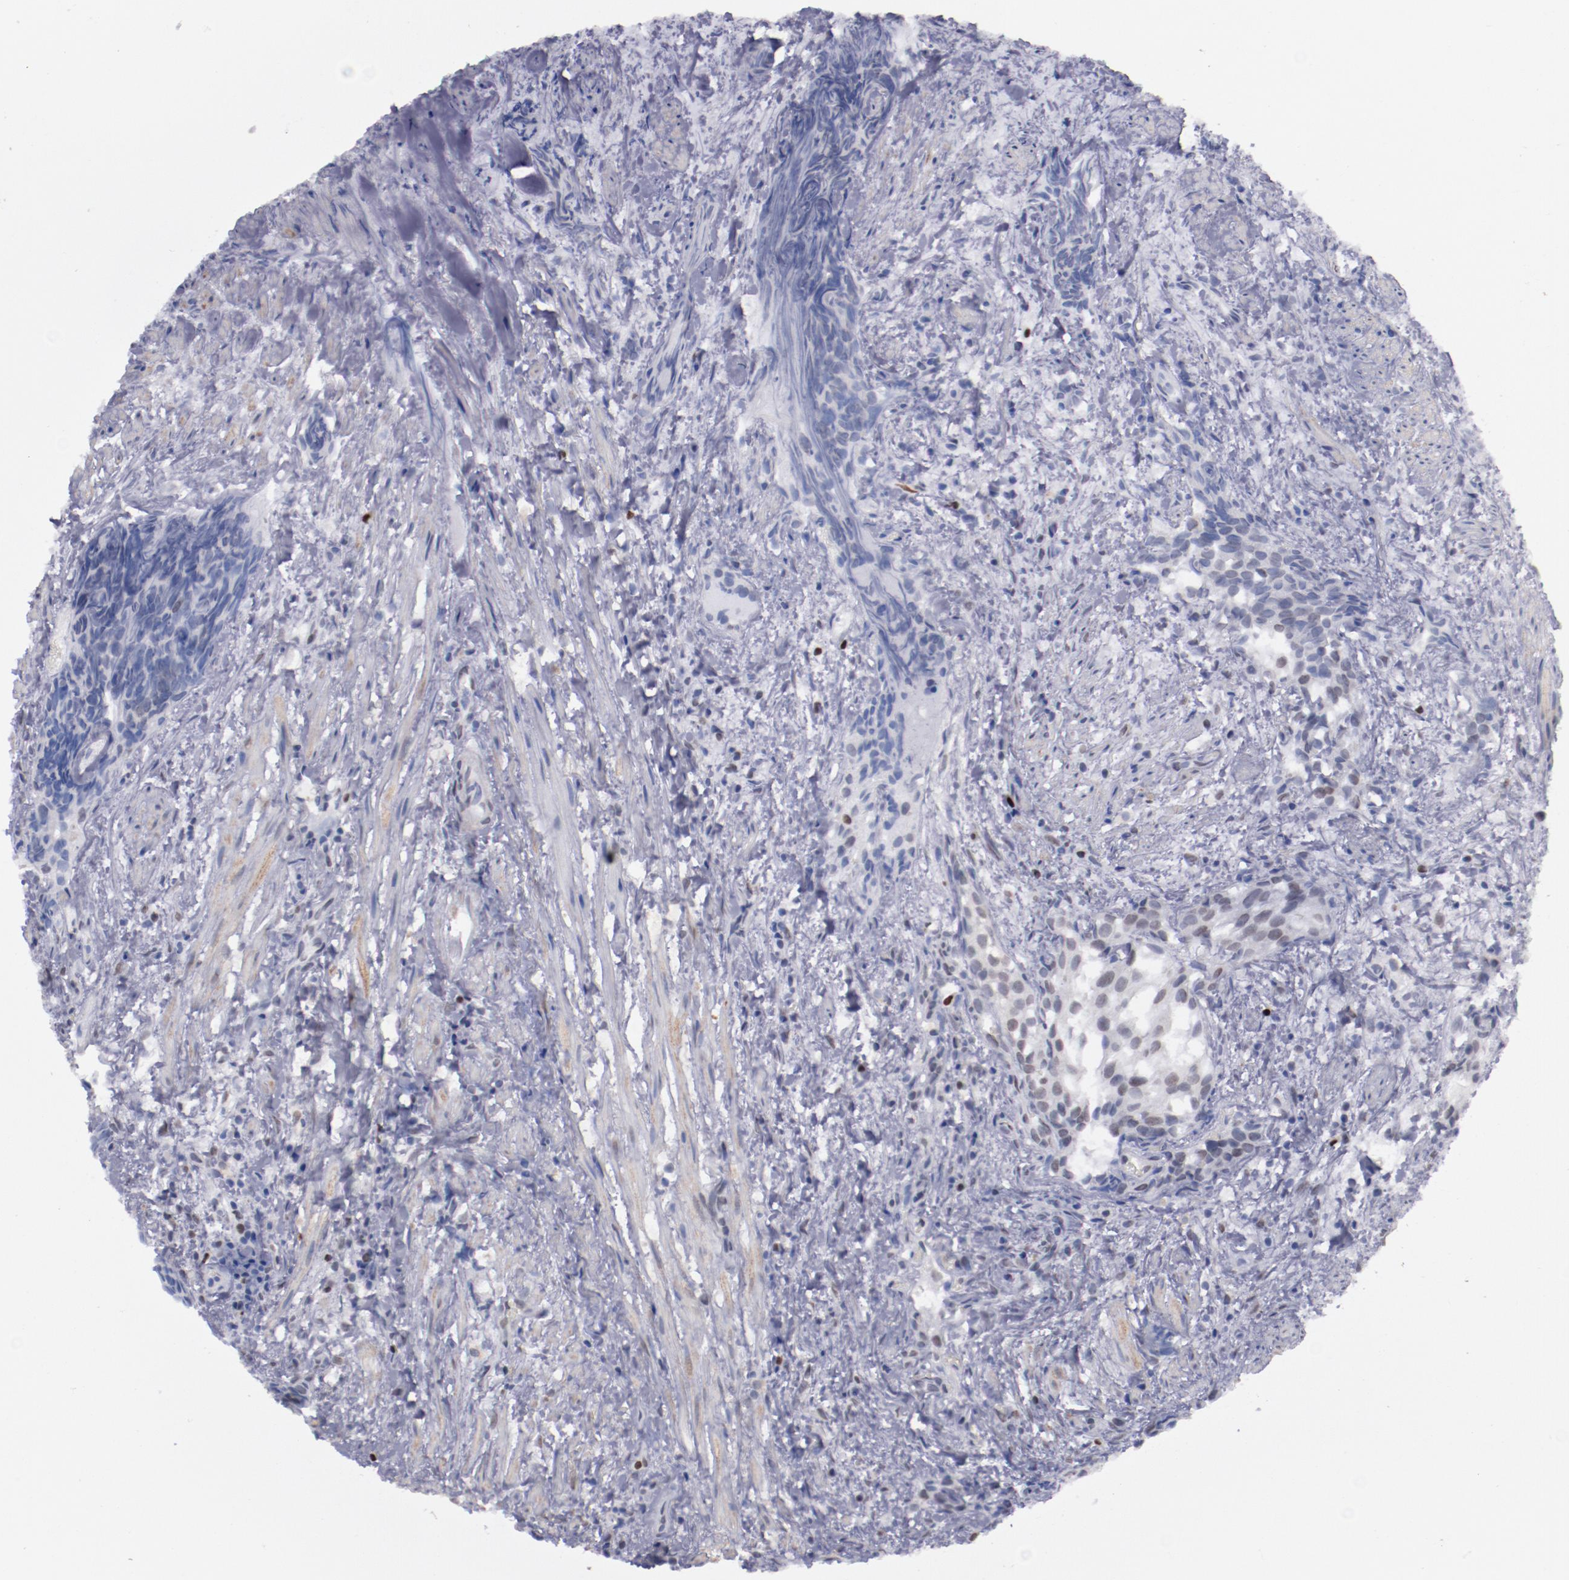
{"staining": {"intensity": "weak", "quantity": "25%-75%", "location": "nuclear"}, "tissue": "urothelial cancer", "cell_type": "Tumor cells", "image_type": "cancer", "snomed": [{"axis": "morphology", "description": "Urothelial carcinoma, High grade"}, {"axis": "topography", "description": "Urinary bladder"}], "caption": "Urothelial cancer stained with immunohistochemistry shows weak nuclear positivity in approximately 25%-75% of tumor cells.", "gene": "IRF4", "patient": {"sex": "female", "age": 78}}